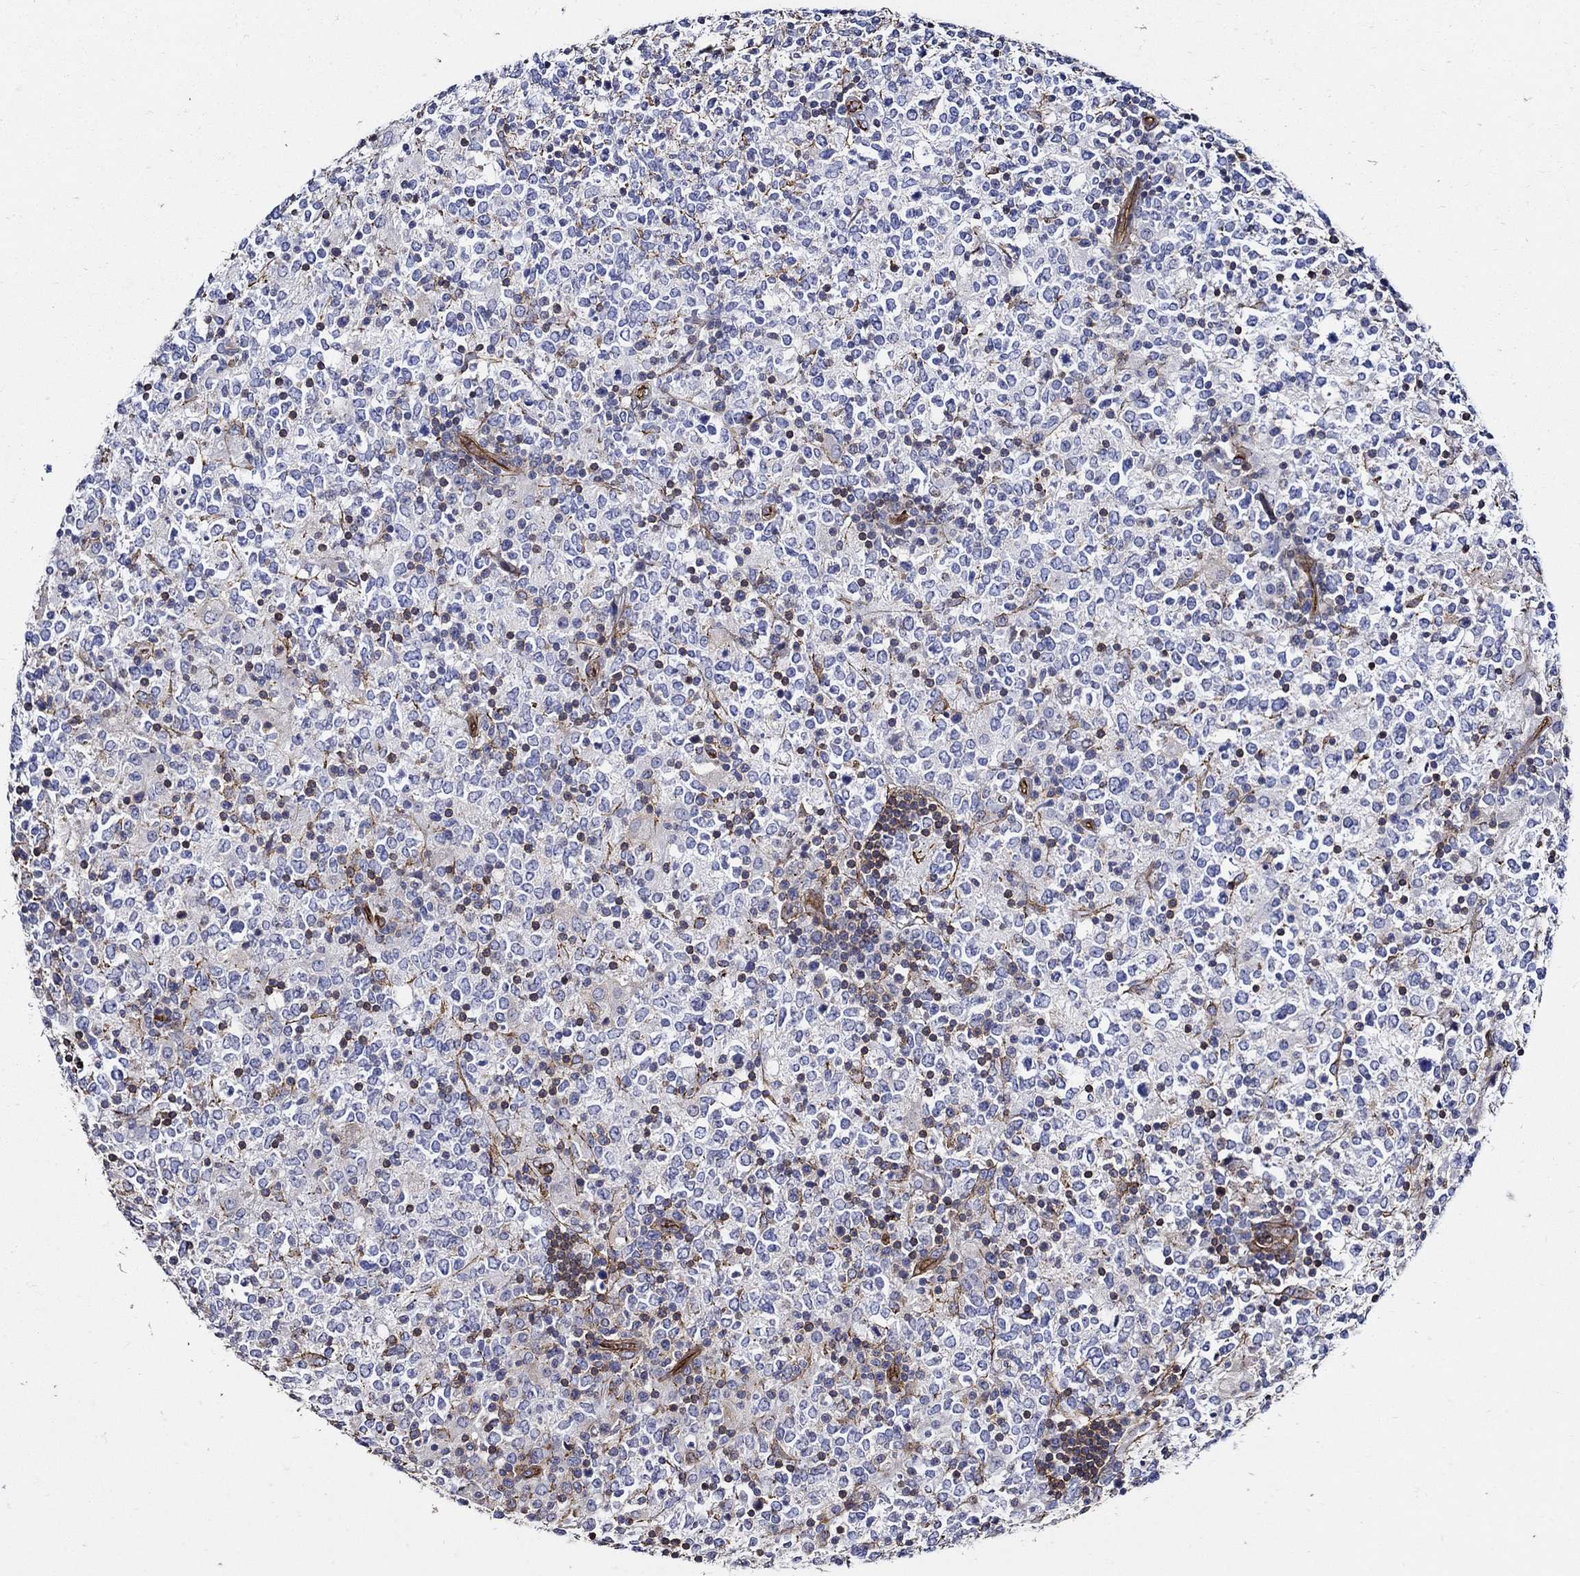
{"staining": {"intensity": "negative", "quantity": "none", "location": "none"}, "tissue": "lymphoma", "cell_type": "Tumor cells", "image_type": "cancer", "snomed": [{"axis": "morphology", "description": "Malignant lymphoma, non-Hodgkin's type, High grade"}, {"axis": "topography", "description": "Lymph node"}], "caption": "Tumor cells are negative for brown protein staining in high-grade malignant lymphoma, non-Hodgkin's type. (Stains: DAB immunohistochemistry (IHC) with hematoxylin counter stain, Microscopy: brightfield microscopy at high magnification).", "gene": "APBB3", "patient": {"sex": "female", "age": 84}}